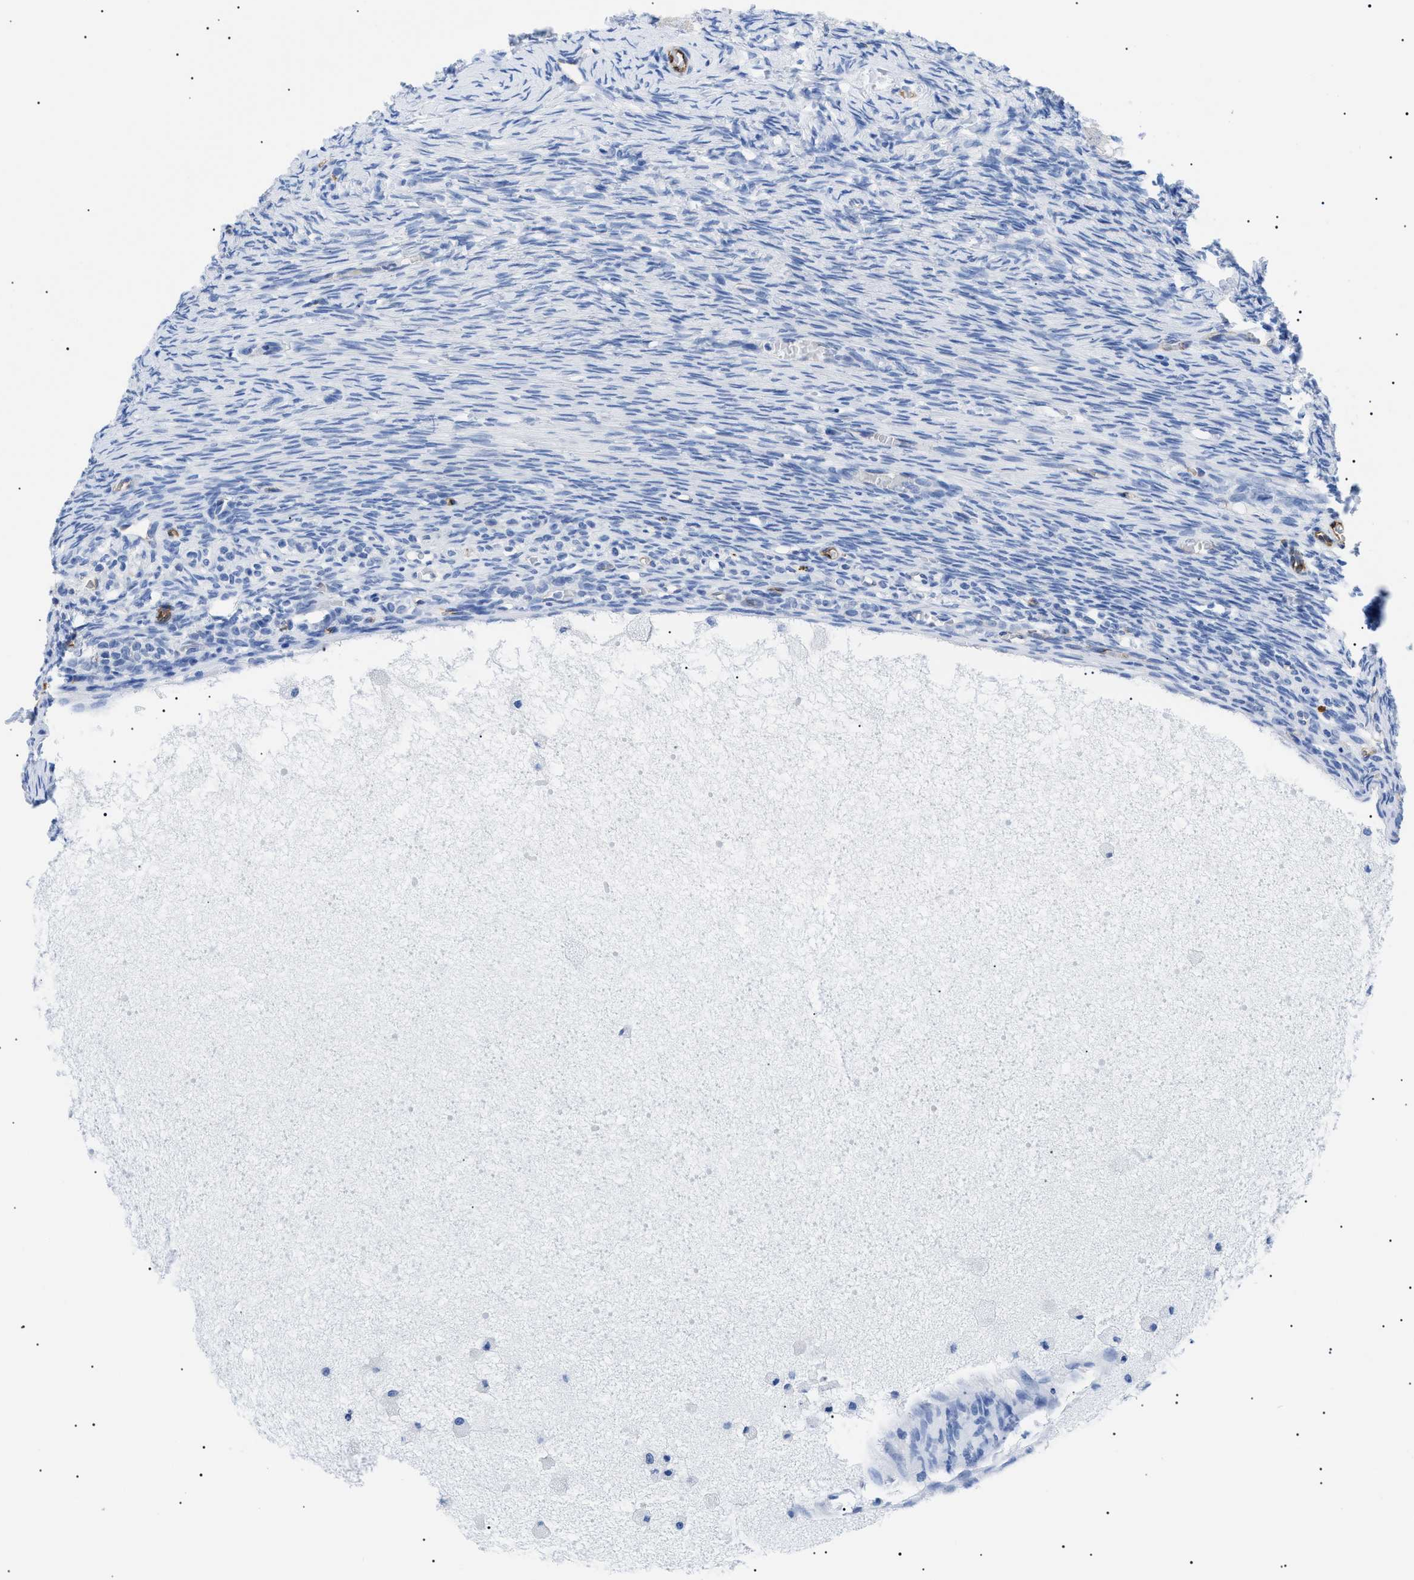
{"staining": {"intensity": "negative", "quantity": "none", "location": "none"}, "tissue": "ovary", "cell_type": "Follicle cells", "image_type": "normal", "snomed": [{"axis": "morphology", "description": "Normal tissue, NOS"}, {"axis": "topography", "description": "Ovary"}], "caption": "This is a image of immunohistochemistry staining of unremarkable ovary, which shows no staining in follicle cells.", "gene": "PODXL", "patient": {"sex": "female", "age": 27}}